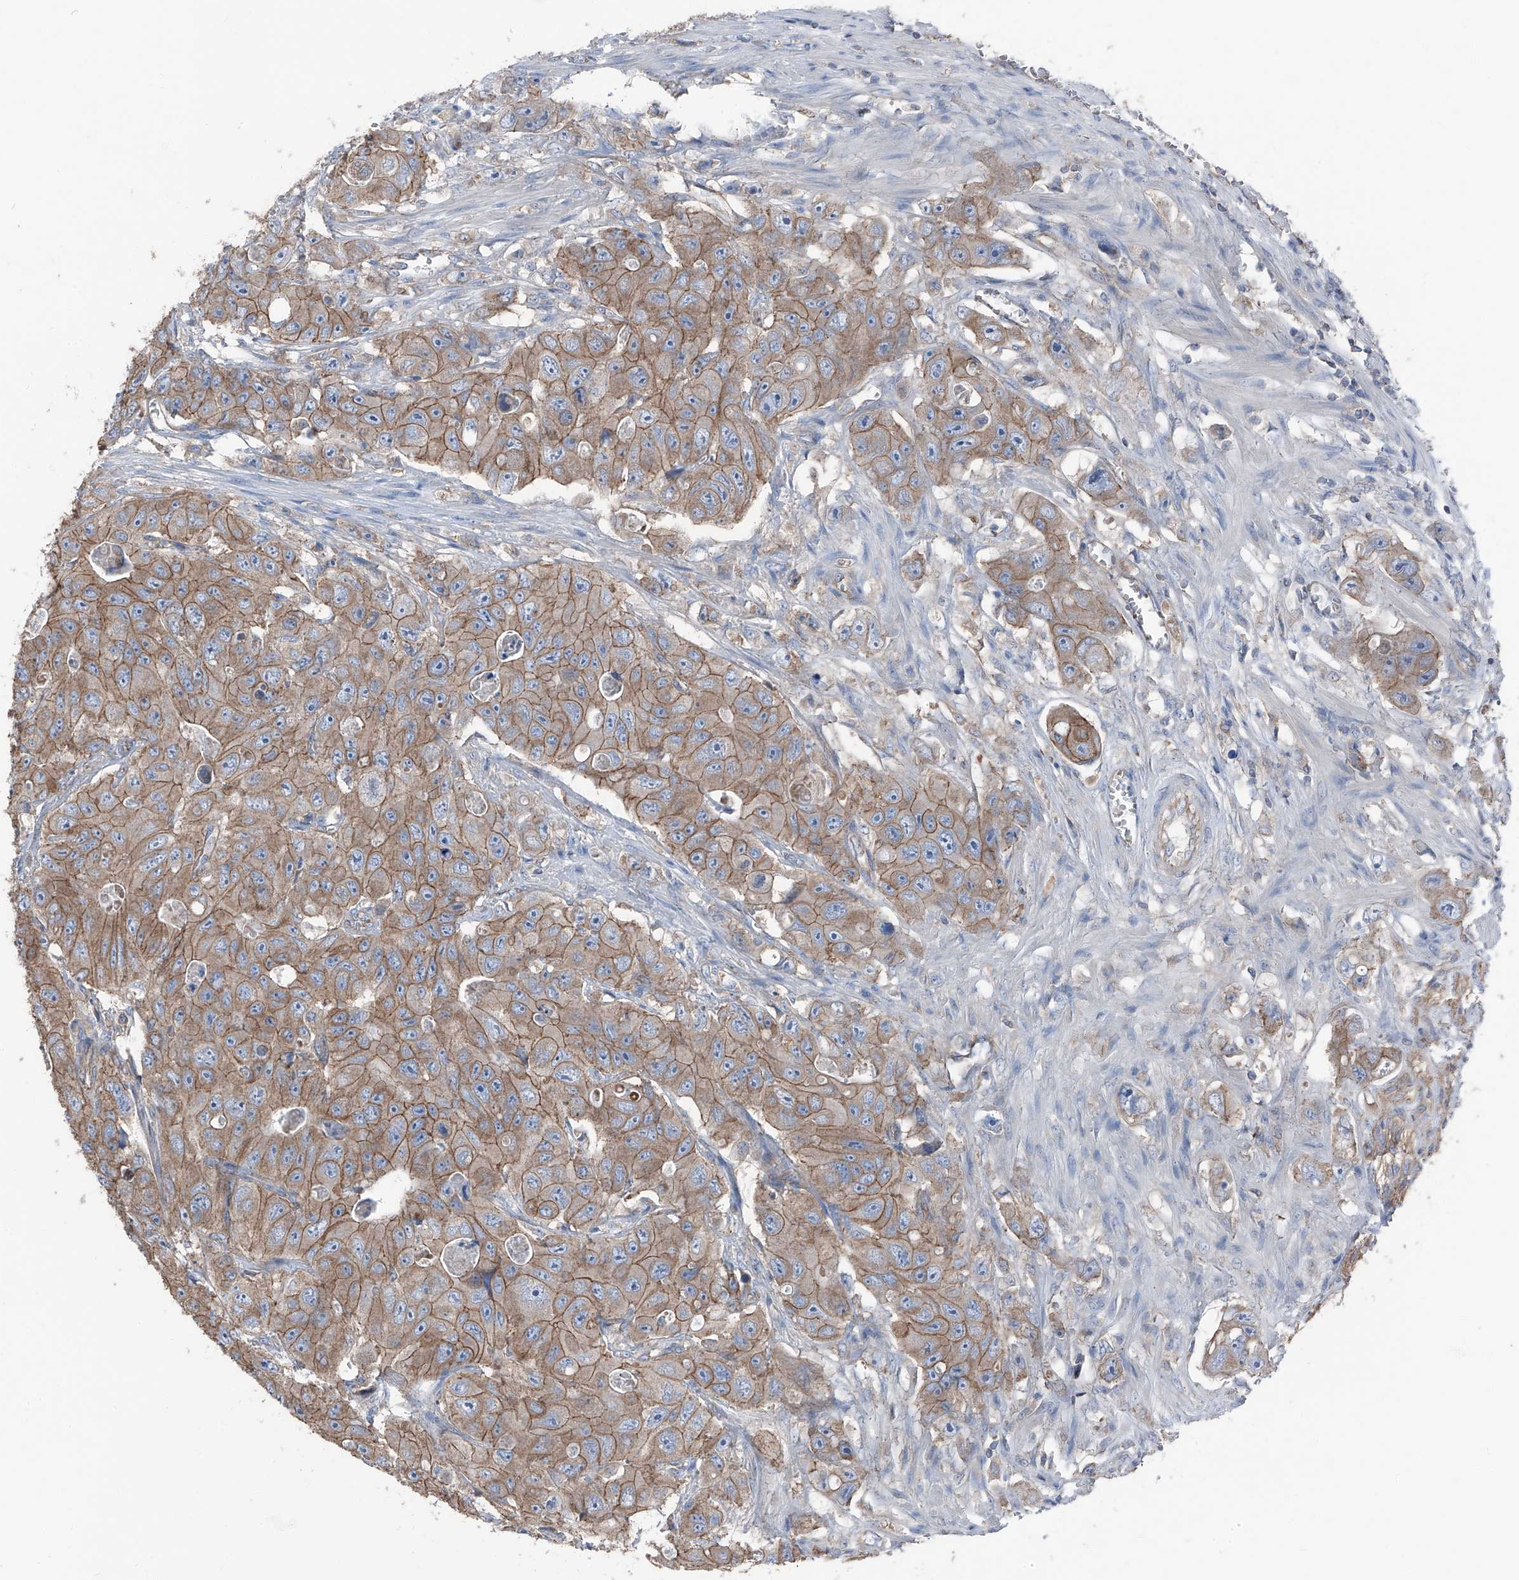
{"staining": {"intensity": "moderate", "quantity": ">75%", "location": "cytoplasmic/membranous"}, "tissue": "colorectal cancer", "cell_type": "Tumor cells", "image_type": "cancer", "snomed": [{"axis": "morphology", "description": "Adenocarcinoma, NOS"}, {"axis": "topography", "description": "Colon"}], "caption": "Tumor cells reveal moderate cytoplasmic/membranous staining in about >75% of cells in adenocarcinoma (colorectal).", "gene": "GPR142", "patient": {"sex": "female", "age": 46}}